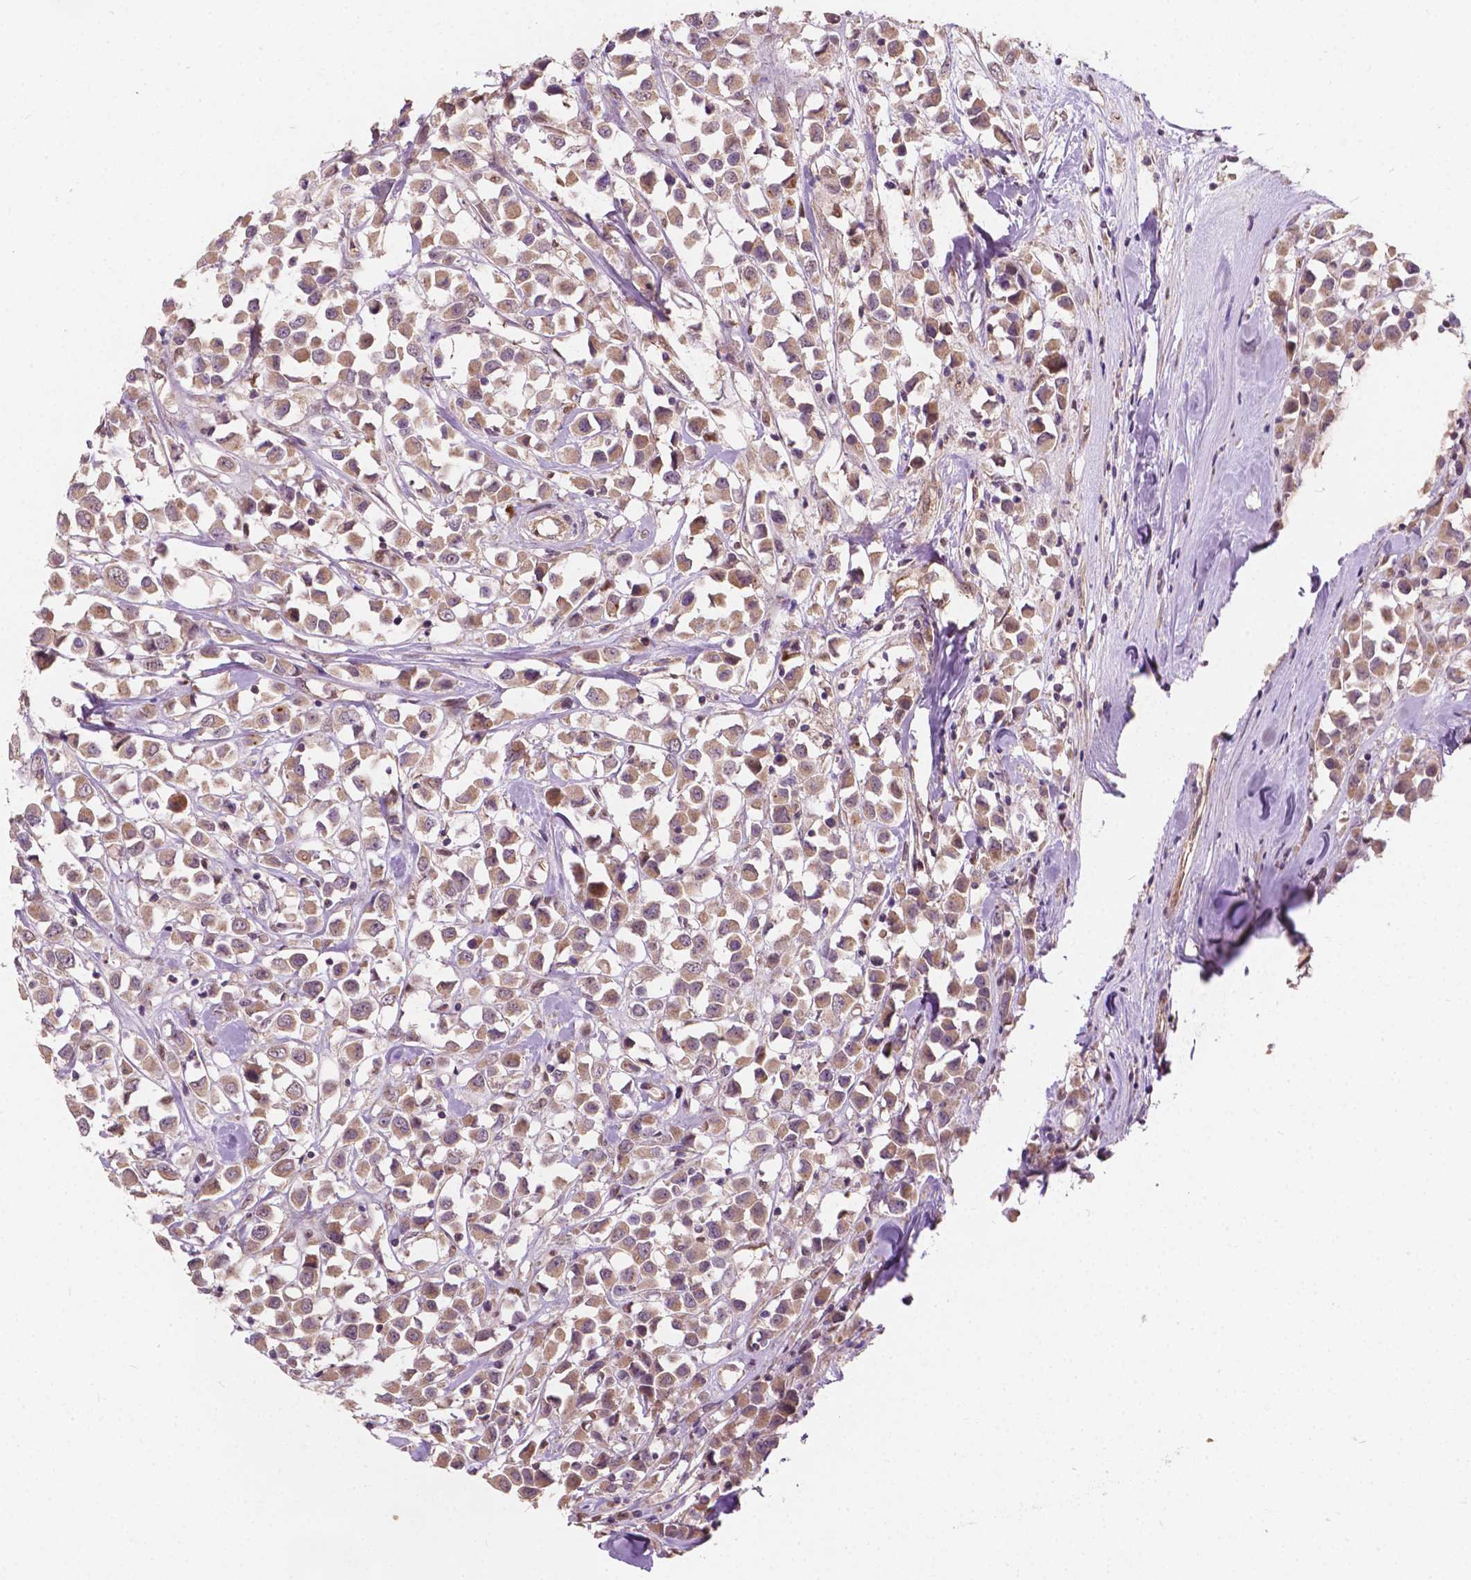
{"staining": {"intensity": "moderate", "quantity": ">75%", "location": "cytoplasmic/membranous"}, "tissue": "breast cancer", "cell_type": "Tumor cells", "image_type": "cancer", "snomed": [{"axis": "morphology", "description": "Duct carcinoma"}, {"axis": "topography", "description": "Breast"}], "caption": "Brown immunohistochemical staining in breast intraductal carcinoma shows moderate cytoplasmic/membranous staining in about >75% of tumor cells.", "gene": "DUSP16", "patient": {"sex": "female", "age": 61}}